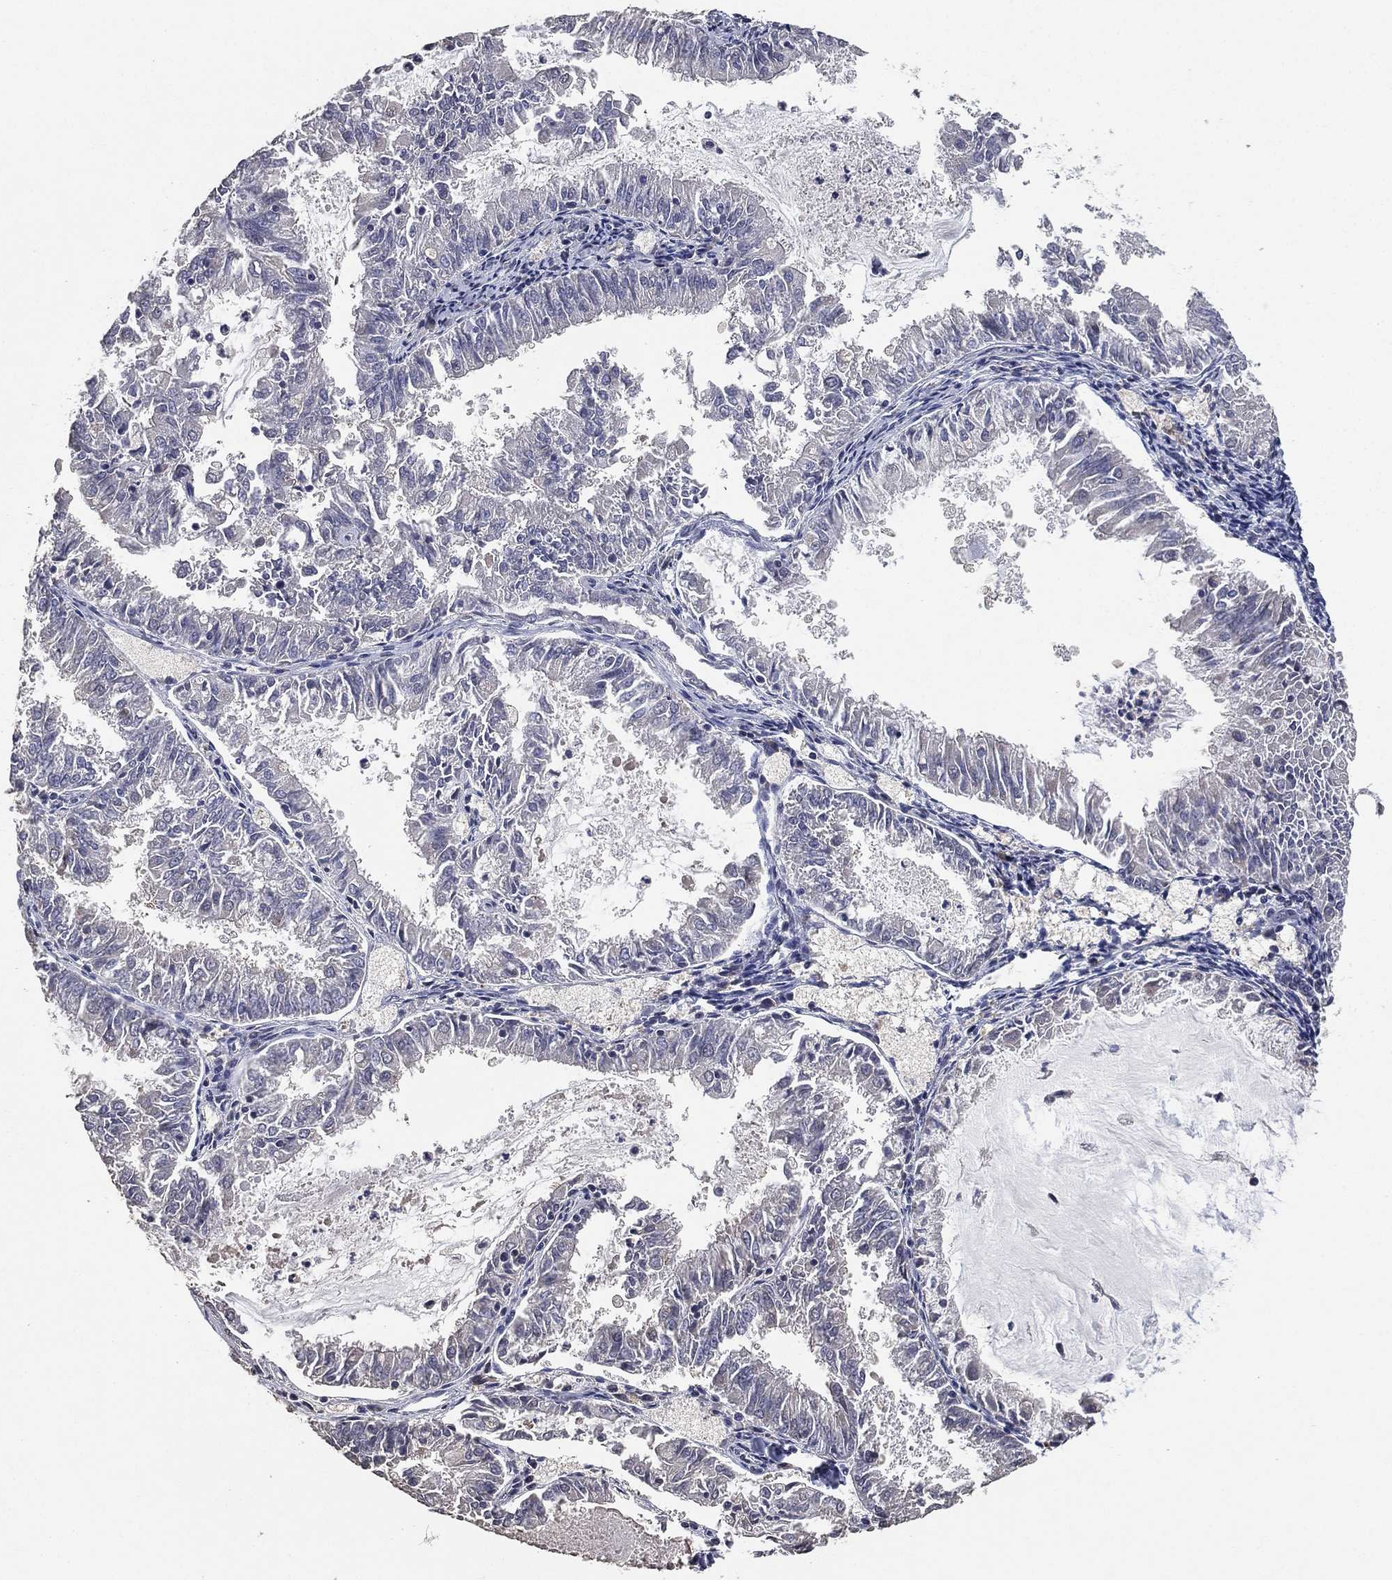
{"staining": {"intensity": "negative", "quantity": "none", "location": "none"}, "tissue": "endometrial cancer", "cell_type": "Tumor cells", "image_type": "cancer", "snomed": [{"axis": "morphology", "description": "Adenocarcinoma, NOS"}, {"axis": "topography", "description": "Endometrium"}], "caption": "Protein analysis of endometrial adenocarcinoma reveals no significant positivity in tumor cells. (Stains: DAB (3,3'-diaminobenzidine) immunohistochemistry with hematoxylin counter stain, Microscopy: brightfield microscopy at high magnification).", "gene": "DSG1", "patient": {"sex": "female", "age": 57}}